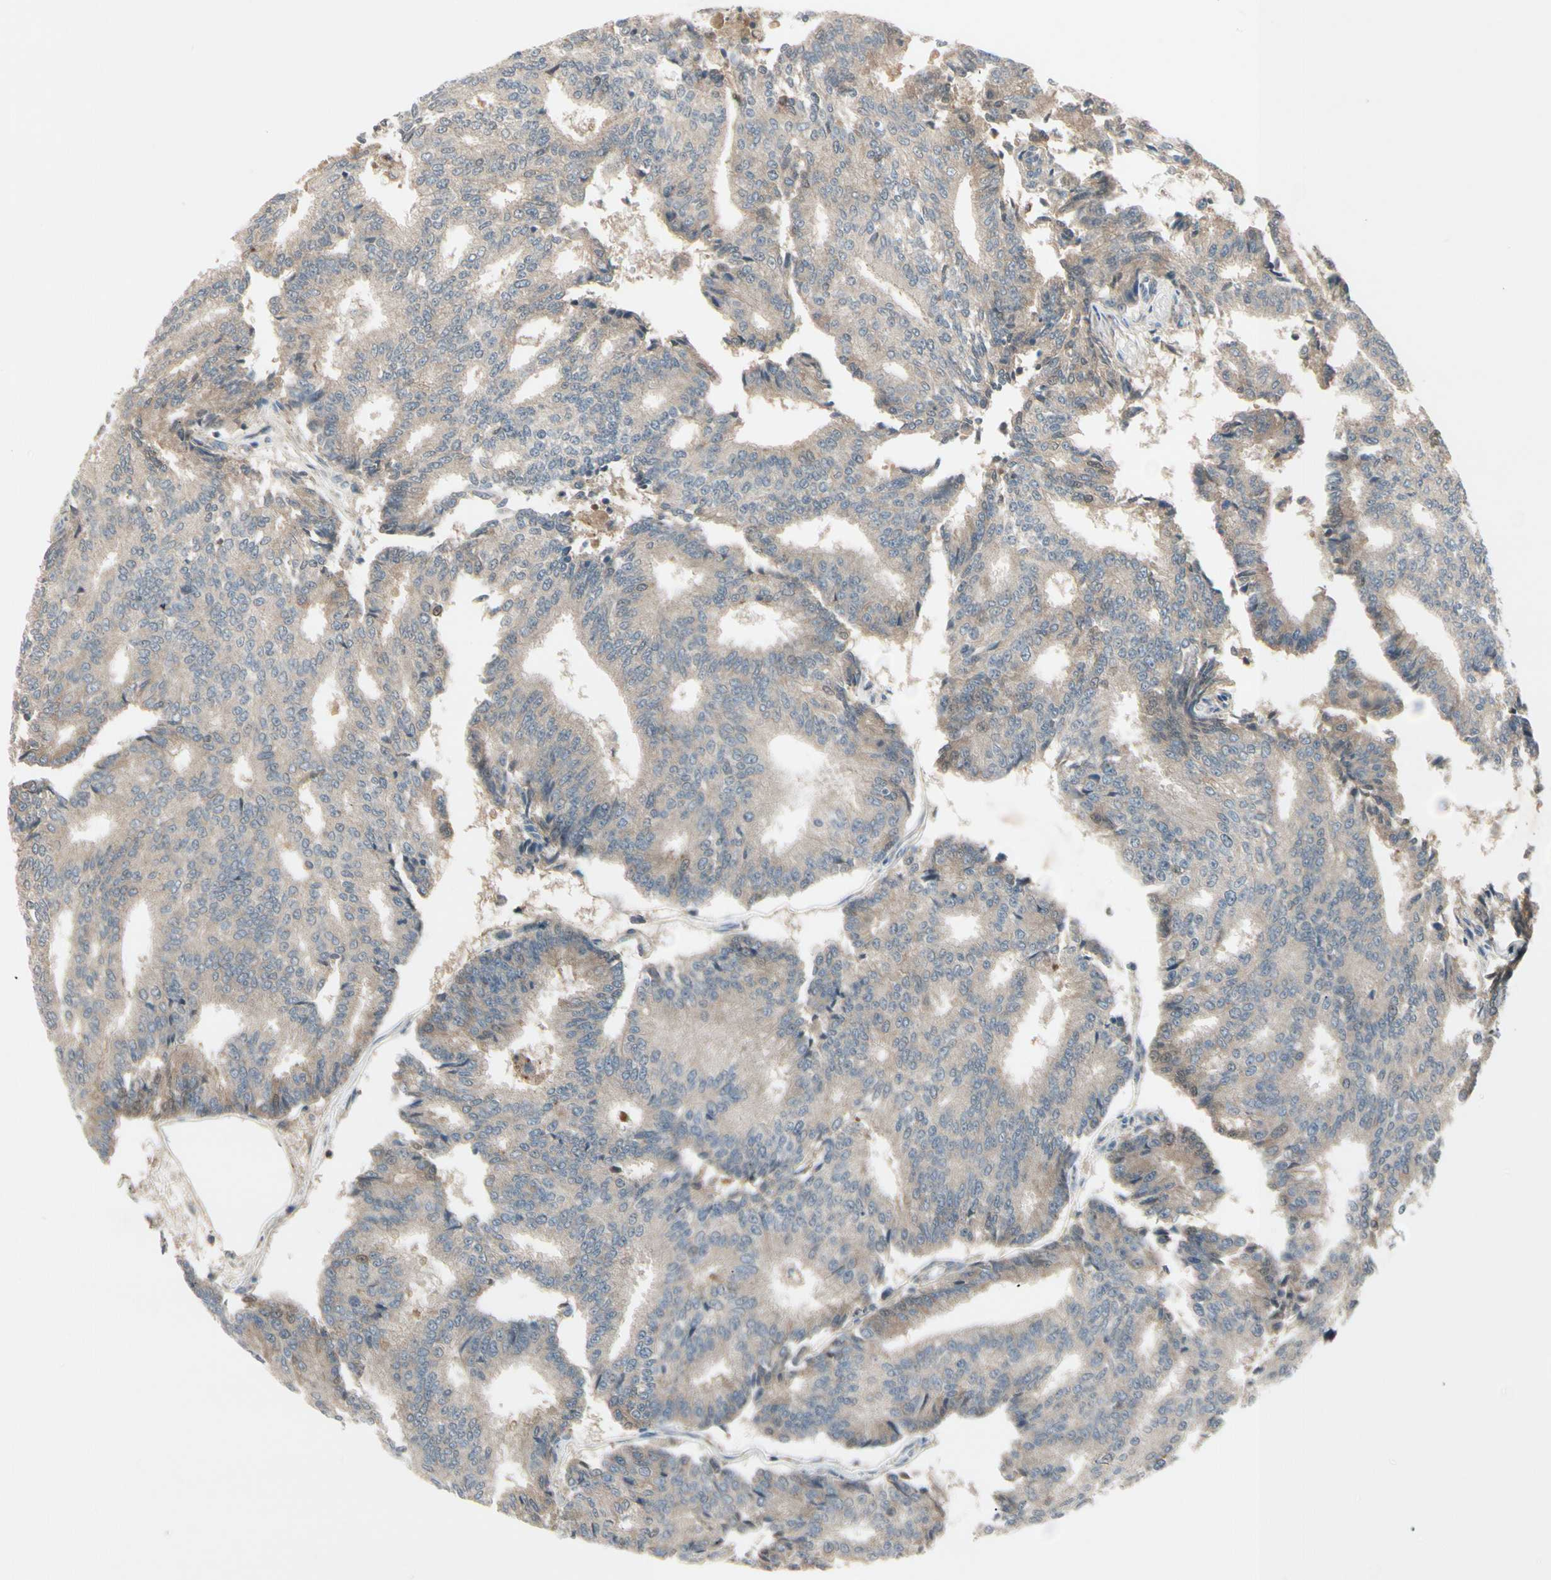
{"staining": {"intensity": "weak", "quantity": "<25%", "location": "cytoplasmic/membranous"}, "tissue": "prostate cancer", "cell_type": "Tumor cells", "image_type": "cancer", "snomed": [{"axis": "morphology", "description": "Adenocarcinoma, High grade"}, {"axis": "topography", "description": "Prostate"}], "caption": "This is an immunohistochemistry photomicrograph of human prostate cancer. There is no staining in tumor cells.", "gene": "FHDC1", "patient": {"sex": "male", "age": 55}}